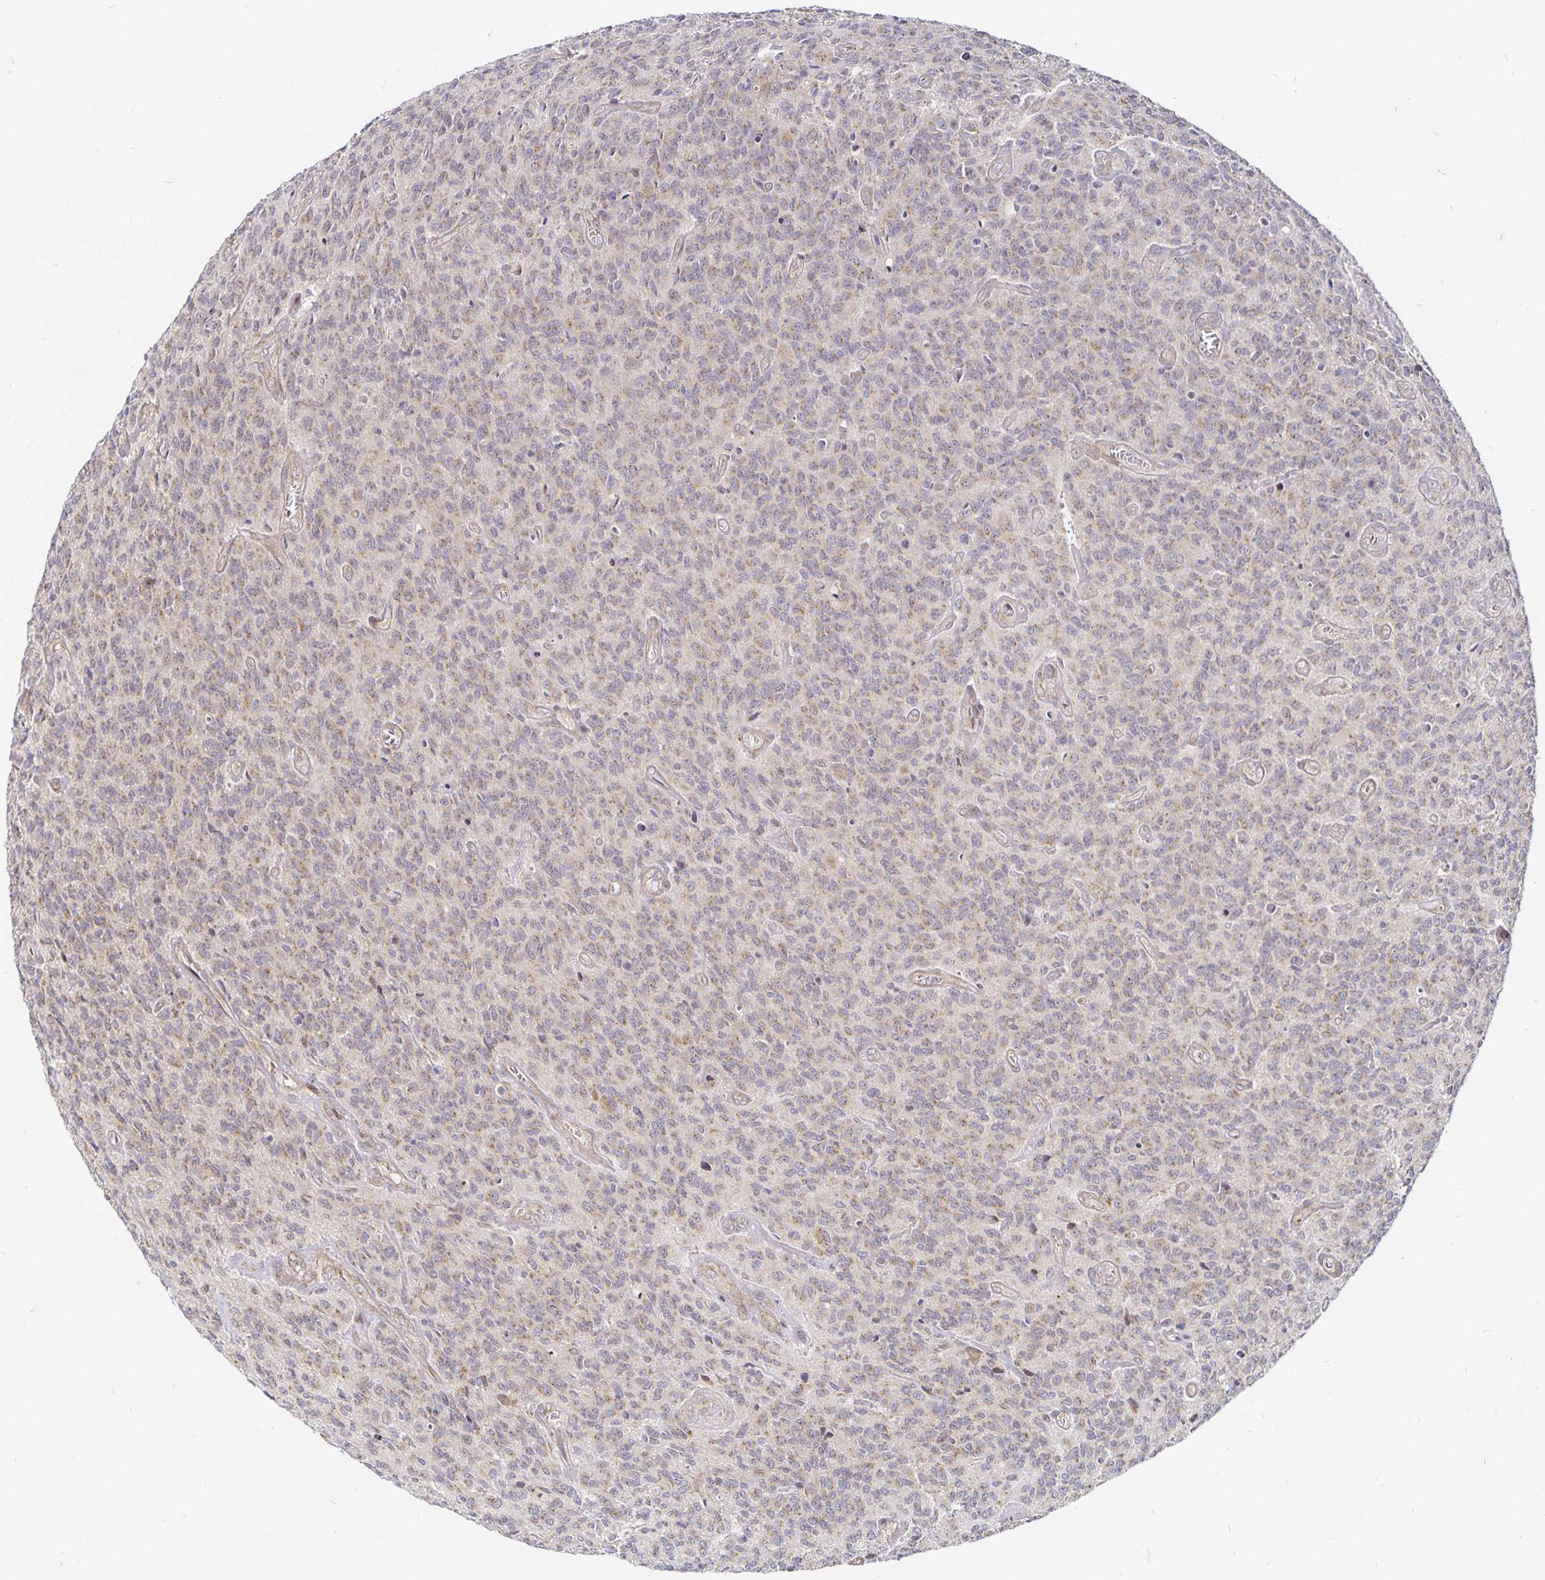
{"staining": {"intensity": "weak", "quantity": "25%-75%", "location": "cytoplasmic/membranous"}, "tissue": "glioma", "cell_type": "Tumor cells", "image_type": "cancer", "snomed": [{"axis": "morphology", "description": "Glioma, malignant, High grade"}, {"axis": "topography", "description": "Brain"}], "caption": "This histopathology image displays glioma stained with IHC to label a protein in brown. The cytoplasmic/membranous of tumor cells show weak positivity for the protein. Nuclei are counter-stained blue.", "gene": "CYP27A1", "patient": {"sex": "male", "age": 76}}